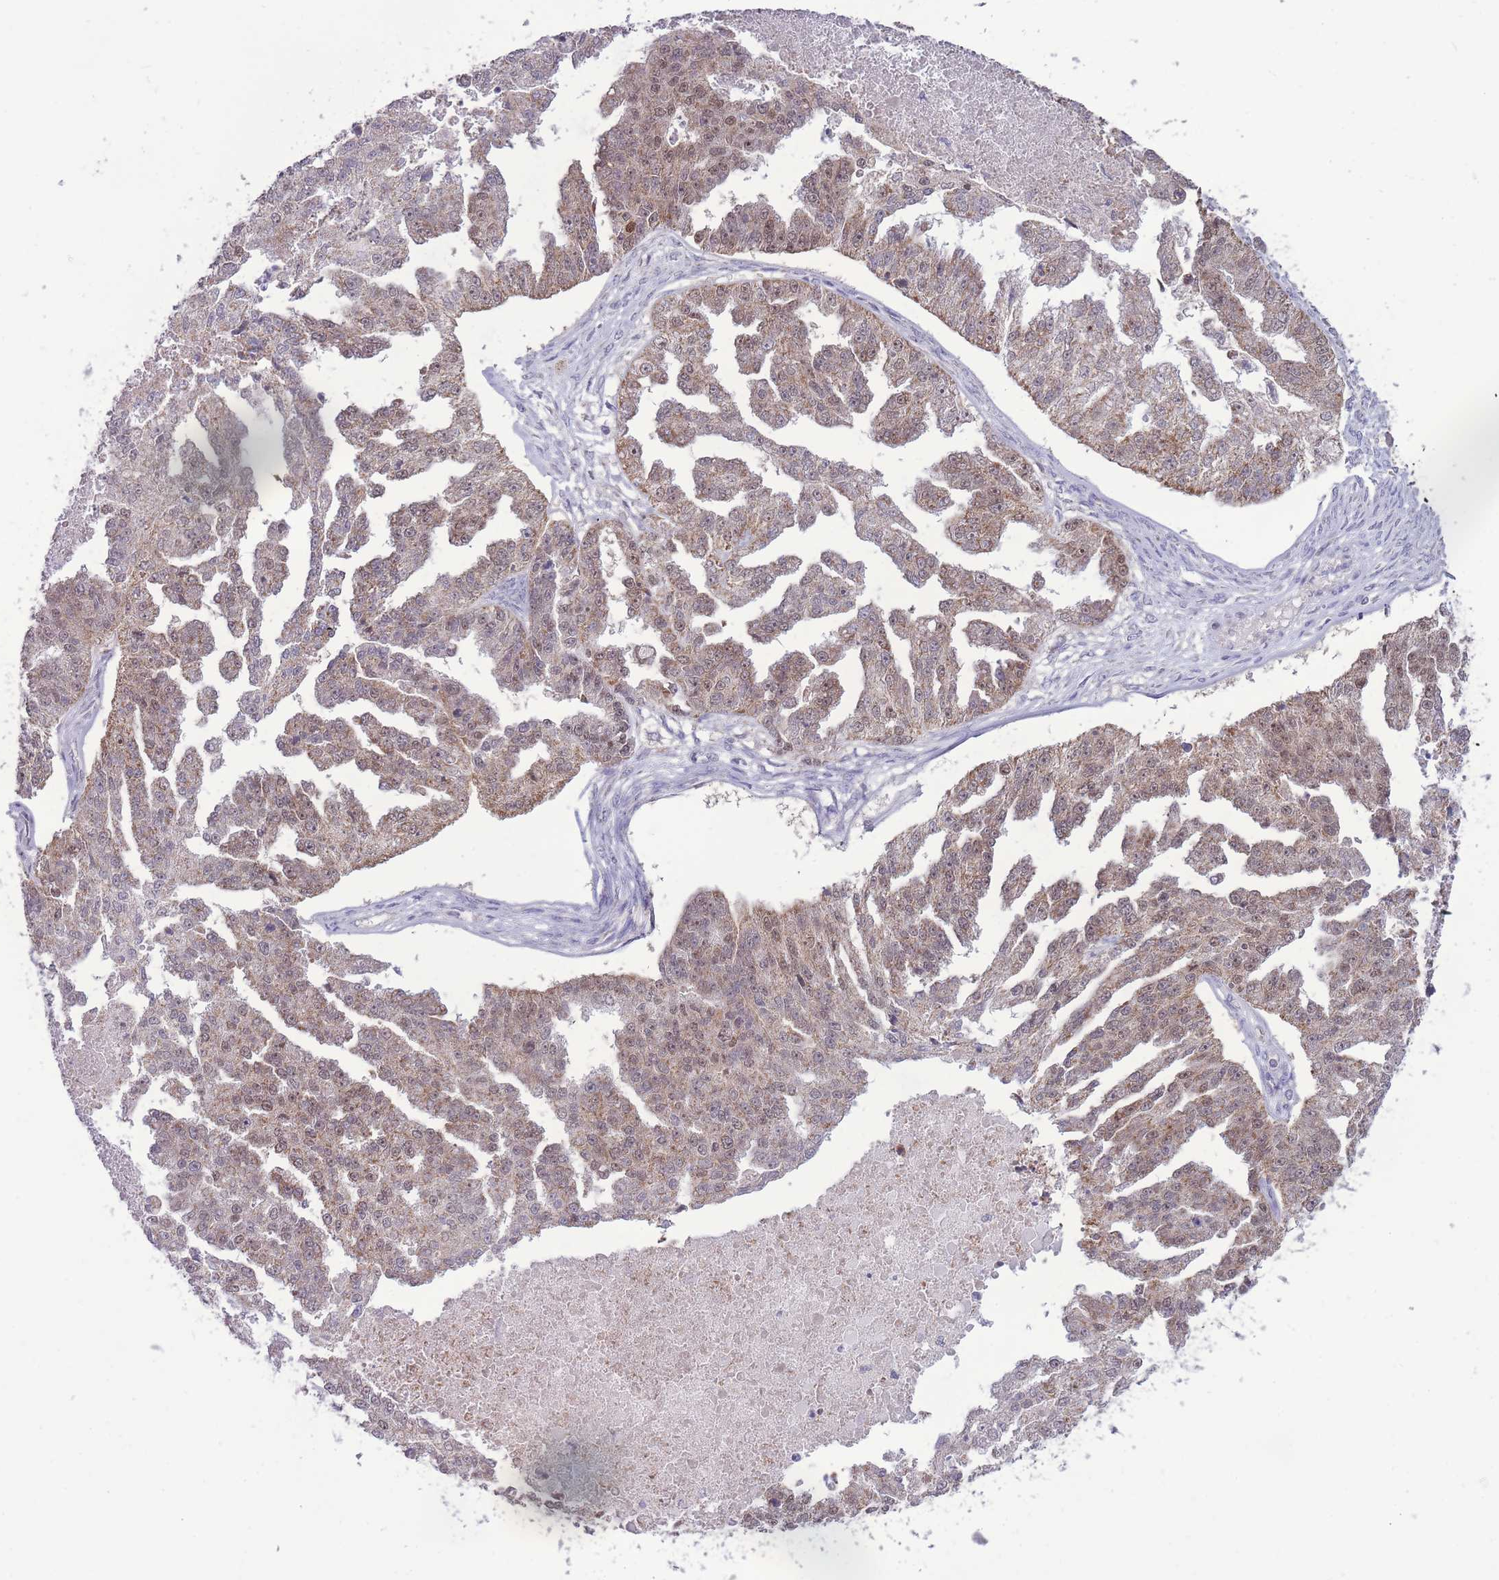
{"staining": {"intensity": "moderate", "quantity": ">75%", "location": "cytoplasmic/membranous,nuclear"}, "tissue": "ovarian cancer", "cell_type": "Tumor cells", "image_type": "cancer", "snomed": [{"axis": "morphology", "description": "Cystadenocarcinoma, serous, NOS"}, {"axis": "topography", "description": "Ovary"}], "caption": "Immunohistochemical staining of ovarian cancer (serous cystadenocarcinoma) demonstrates medium levels of moderate cytoplasmic/membranous and nuclear positivity in about >75% of tumor cells. The staining was performed using DAB, with brown indicating positive protein expression. Nuclei are stained blue with hematoxylin.", "gene": "MCIDAS", "patient": {"sex": "female", "age": 58}}